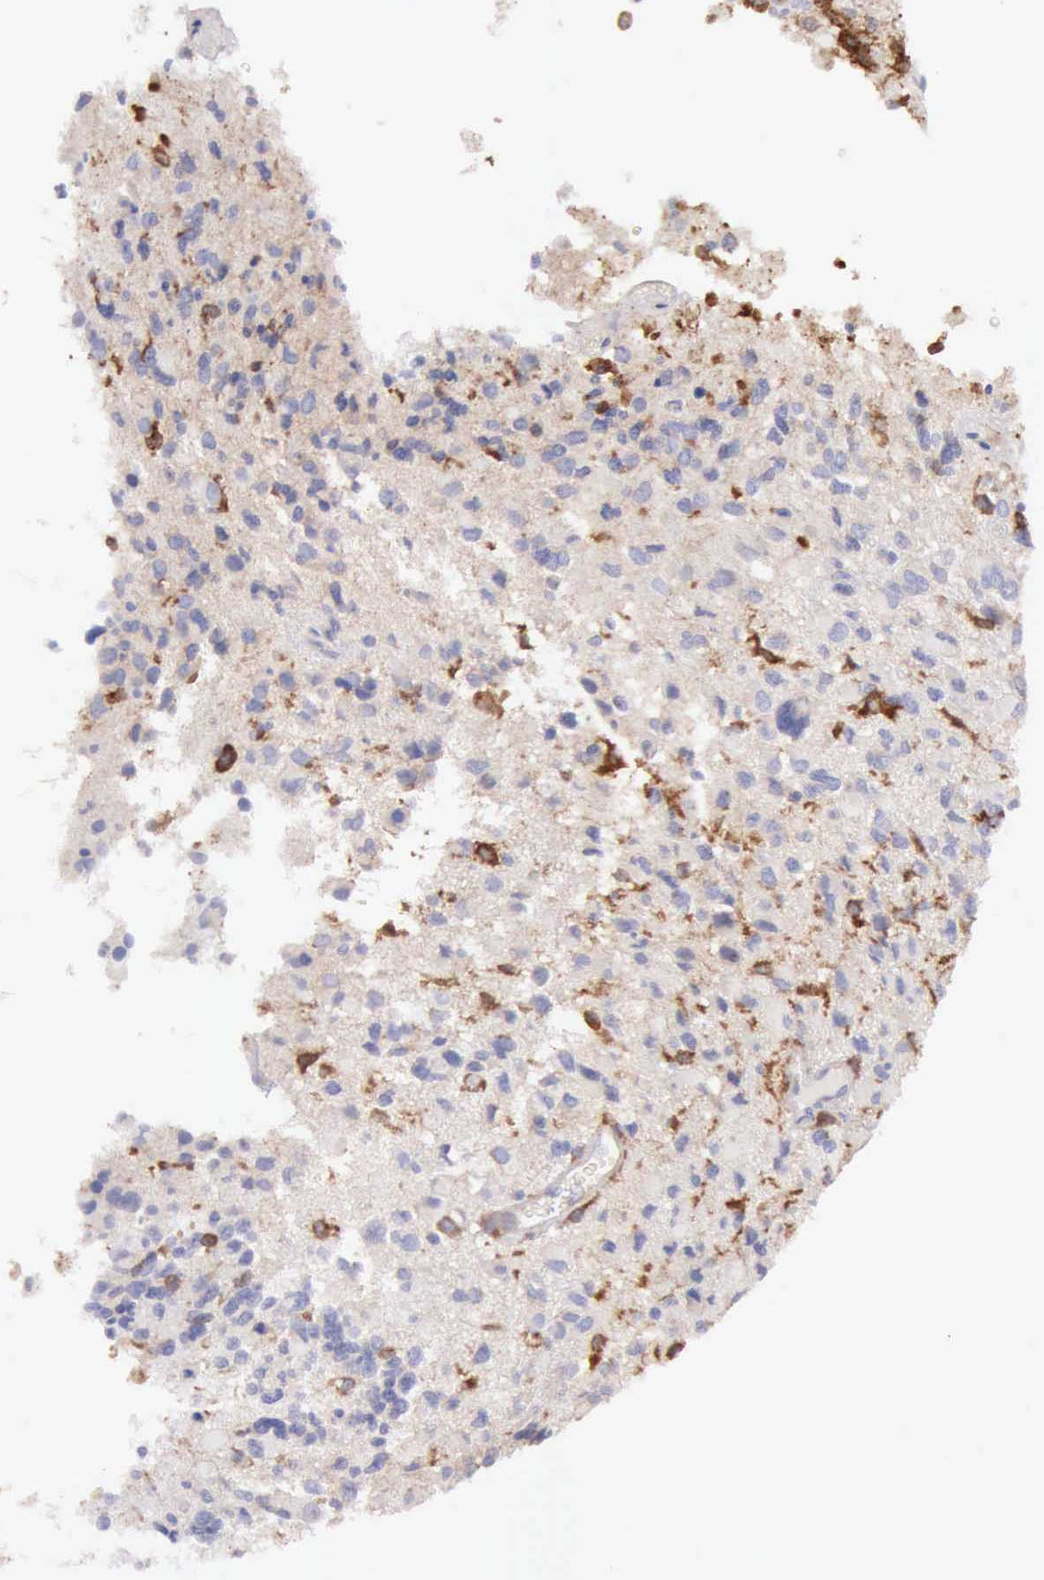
{"staining": {"intensity": "negative", "quantity": "none", "location": "none"}, "tissue": "glioma", "cell_type": "Tumor cells", "image_type": "cancer", "snomed": [{"axis": "morphology", "description": "Glioma, malignant, High grade"}, {"axis": "topography", "description": "Brain"}], "caption": "Malignant glioma (high-grade) stained for a protein using IHC exhibits no expression tumor cells.", "gene": "ARHGAP4", "patient": {"sex": "male", "age": 69}}